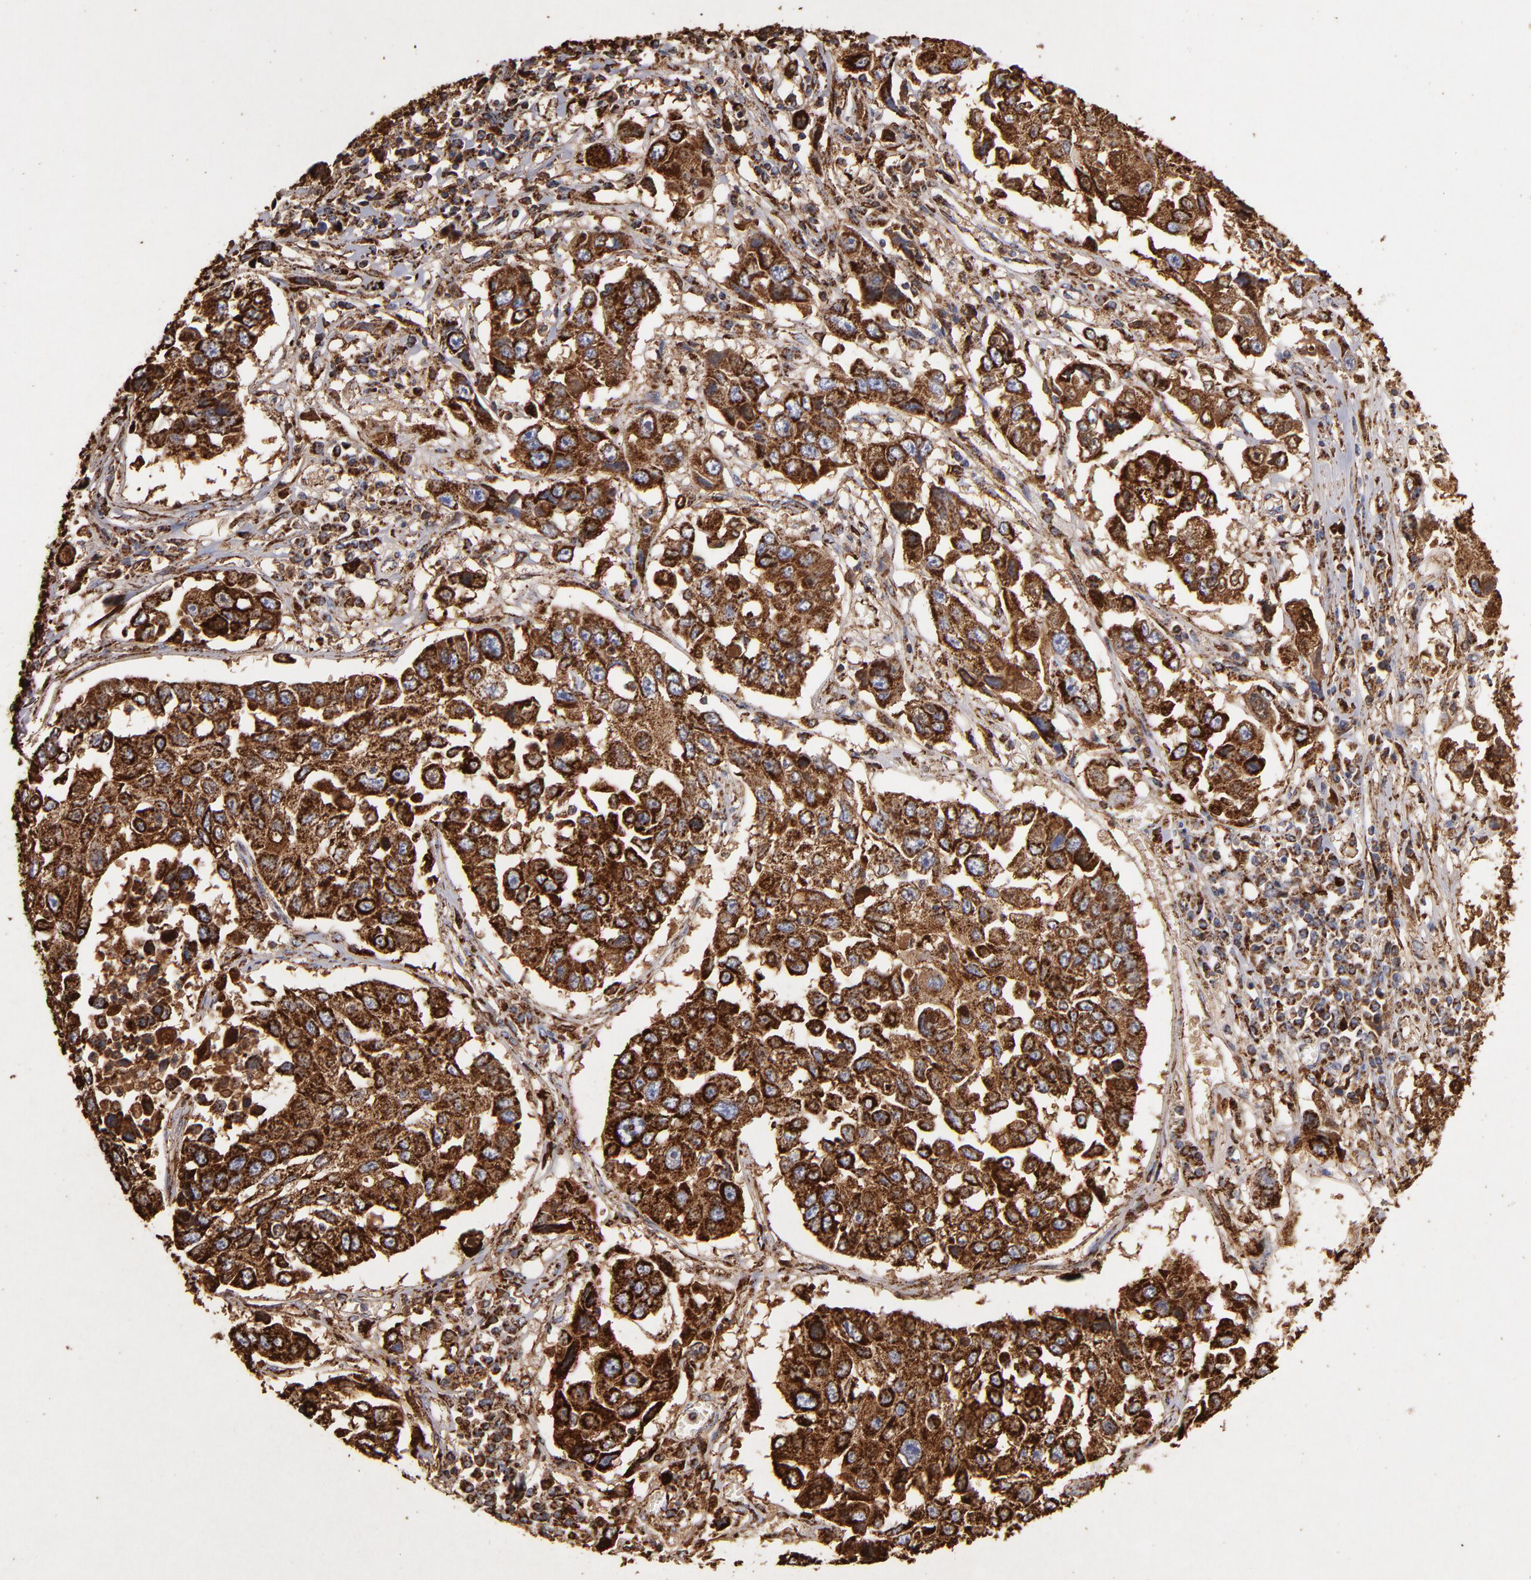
{"staining": {"intensity": "strong", "quantity": ">75%", "location": "cytoplasmic/membranous"}, "tissue": "lung cancer", "cell_type": "Tumor cells", "image_type": "cancer", "snomed": [{"axis": "morphology", "description": "Squamous cell carcinoma, NOS"}, {"axis": "topography", "description": "Lung"}], "caption": "A high-resolution photomicrograph shows immunohistochemistry (IHC) staining of lung cancer (squamous cell carcinoma), which shows strong cytoplasmic/membranous staining in about >75% of tumor cells.", "gene": "SOD2", "patient": {"sex": "male", "age": 71}}